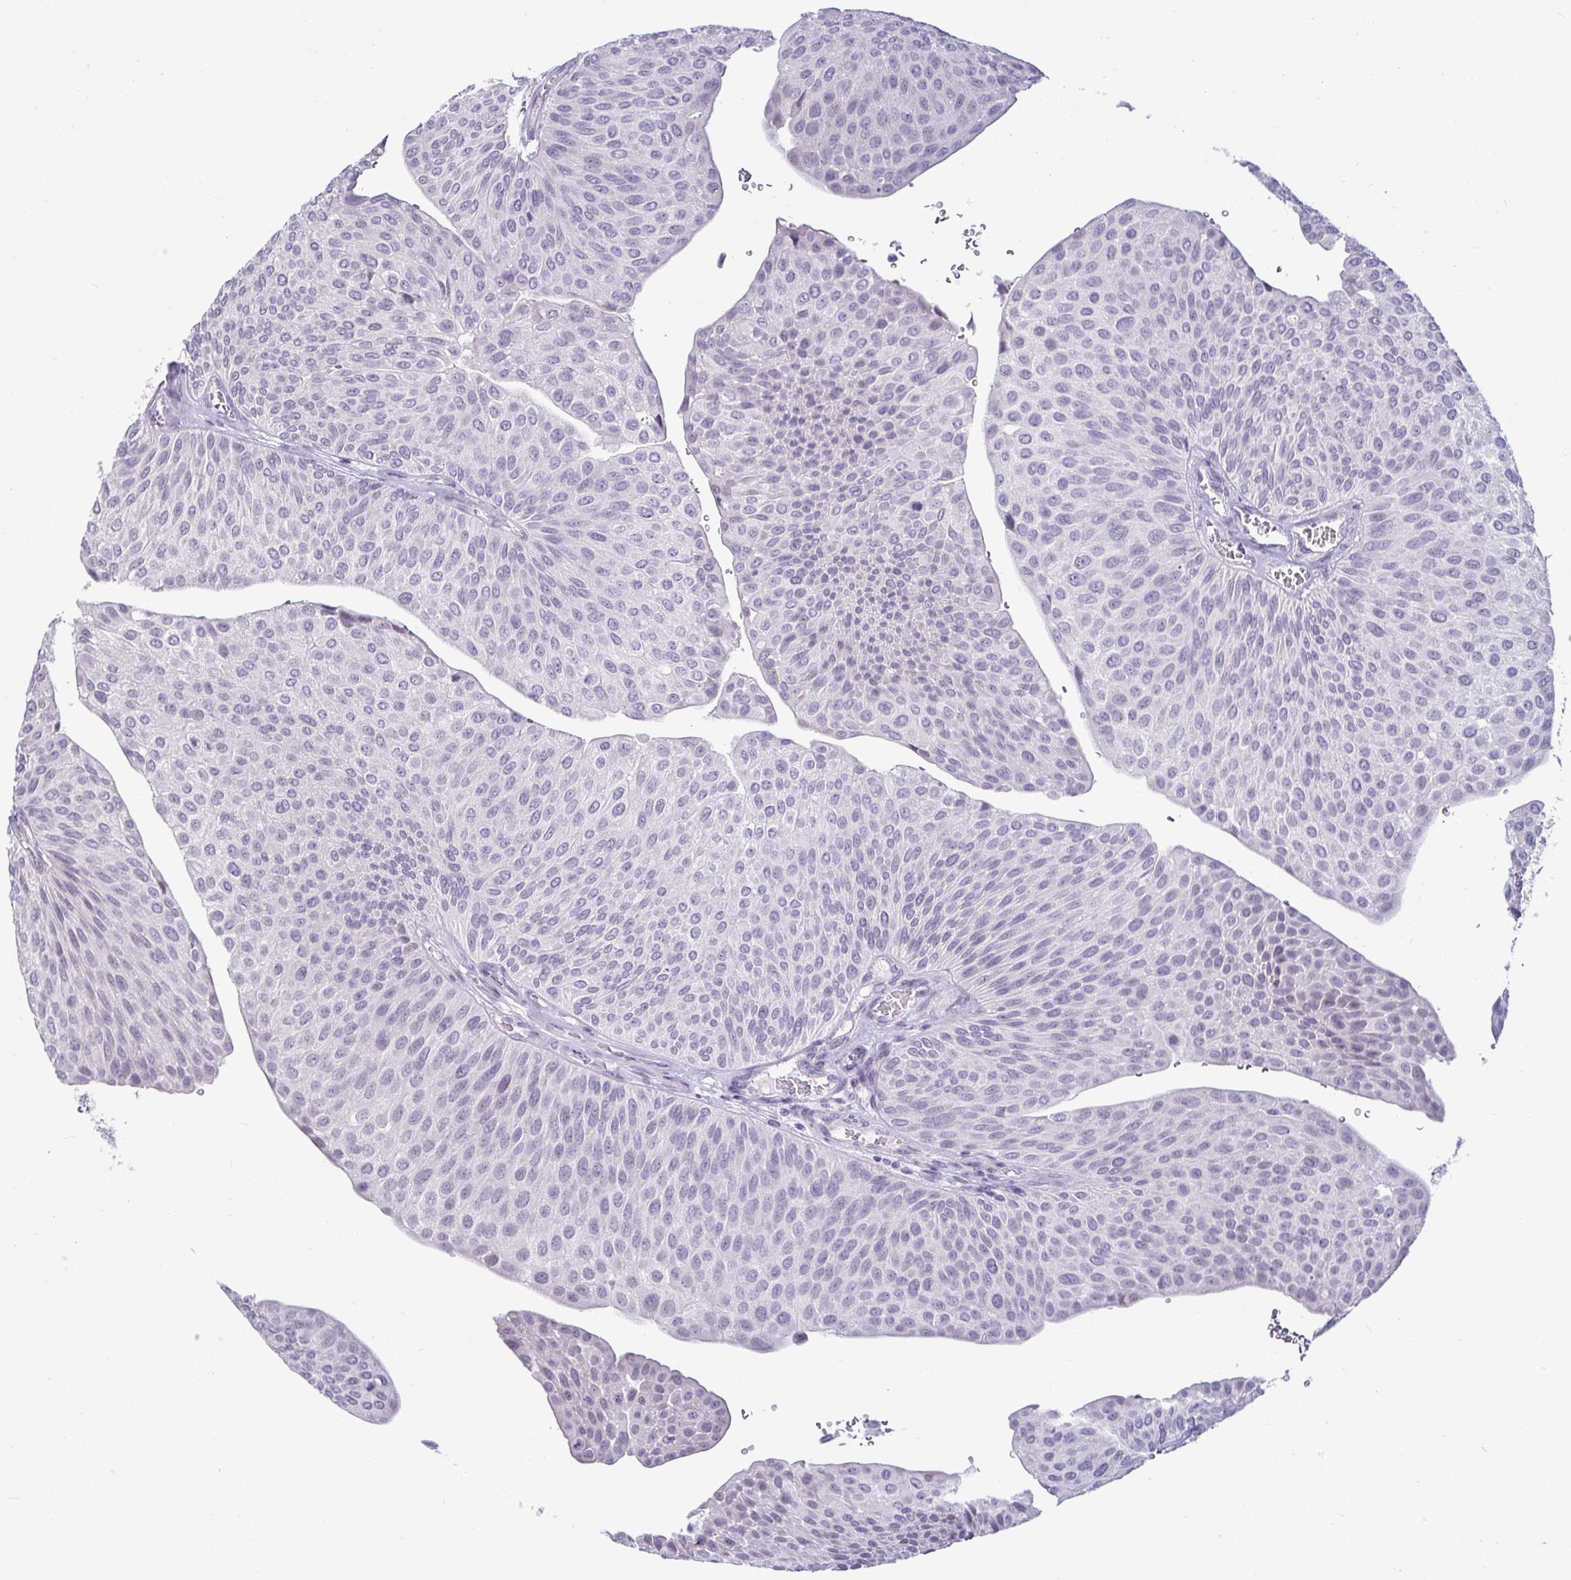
{"staining": {"intensity": "negative", "quantity": "none", "location": "none"}, "tissue": "urothelial cancer", "cell_type": "Tumor cells", "image_type": "cancer", "snomed": [{"axis": "morphology", "description": "Urothelial carcinoma, NOS"}, {"axis": "topography", "description": "Urinary bladder"}], "caption": "Urothelial cancer was stained to show a protein in brown. There is no significant staining in tumor cells.", "gene": "CR2", "patient": {"sex": "male", "age": 67}}